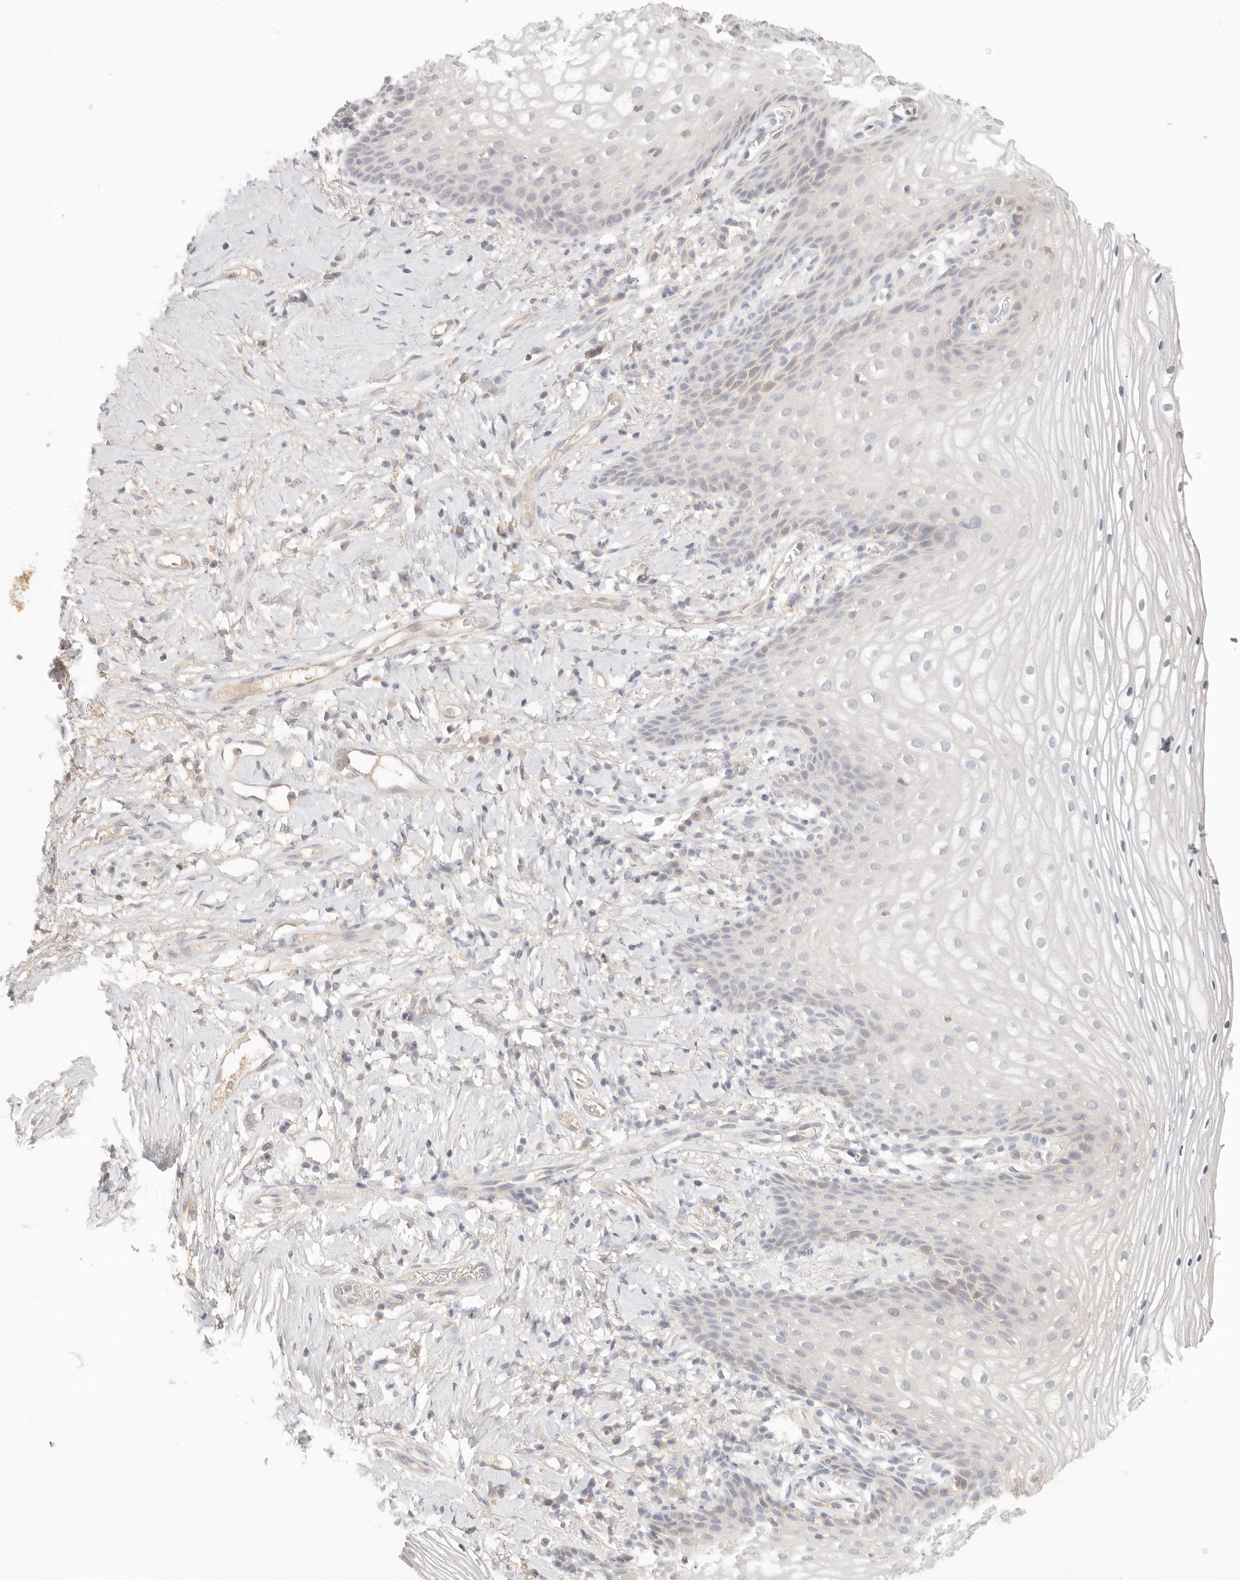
{"staining": {"intensity": "weak", "quantity": "<25%", "location": "cytoplasmic/membranous"}, "tissue": "vagina", "cell_type": "Squamous epithelial cells", "image_type": "normal", "snomed": [{"axis": "morphology", "description": "Normal tissue, NOS"}, {"axis": "topography", "description": "Vagina"}], "caption": "Squamous epithelial cells are negative for brown protein staining in unremarkable vagina.", "gene": "SPHK1", "patient": {"sex": "female", "age": 60}}